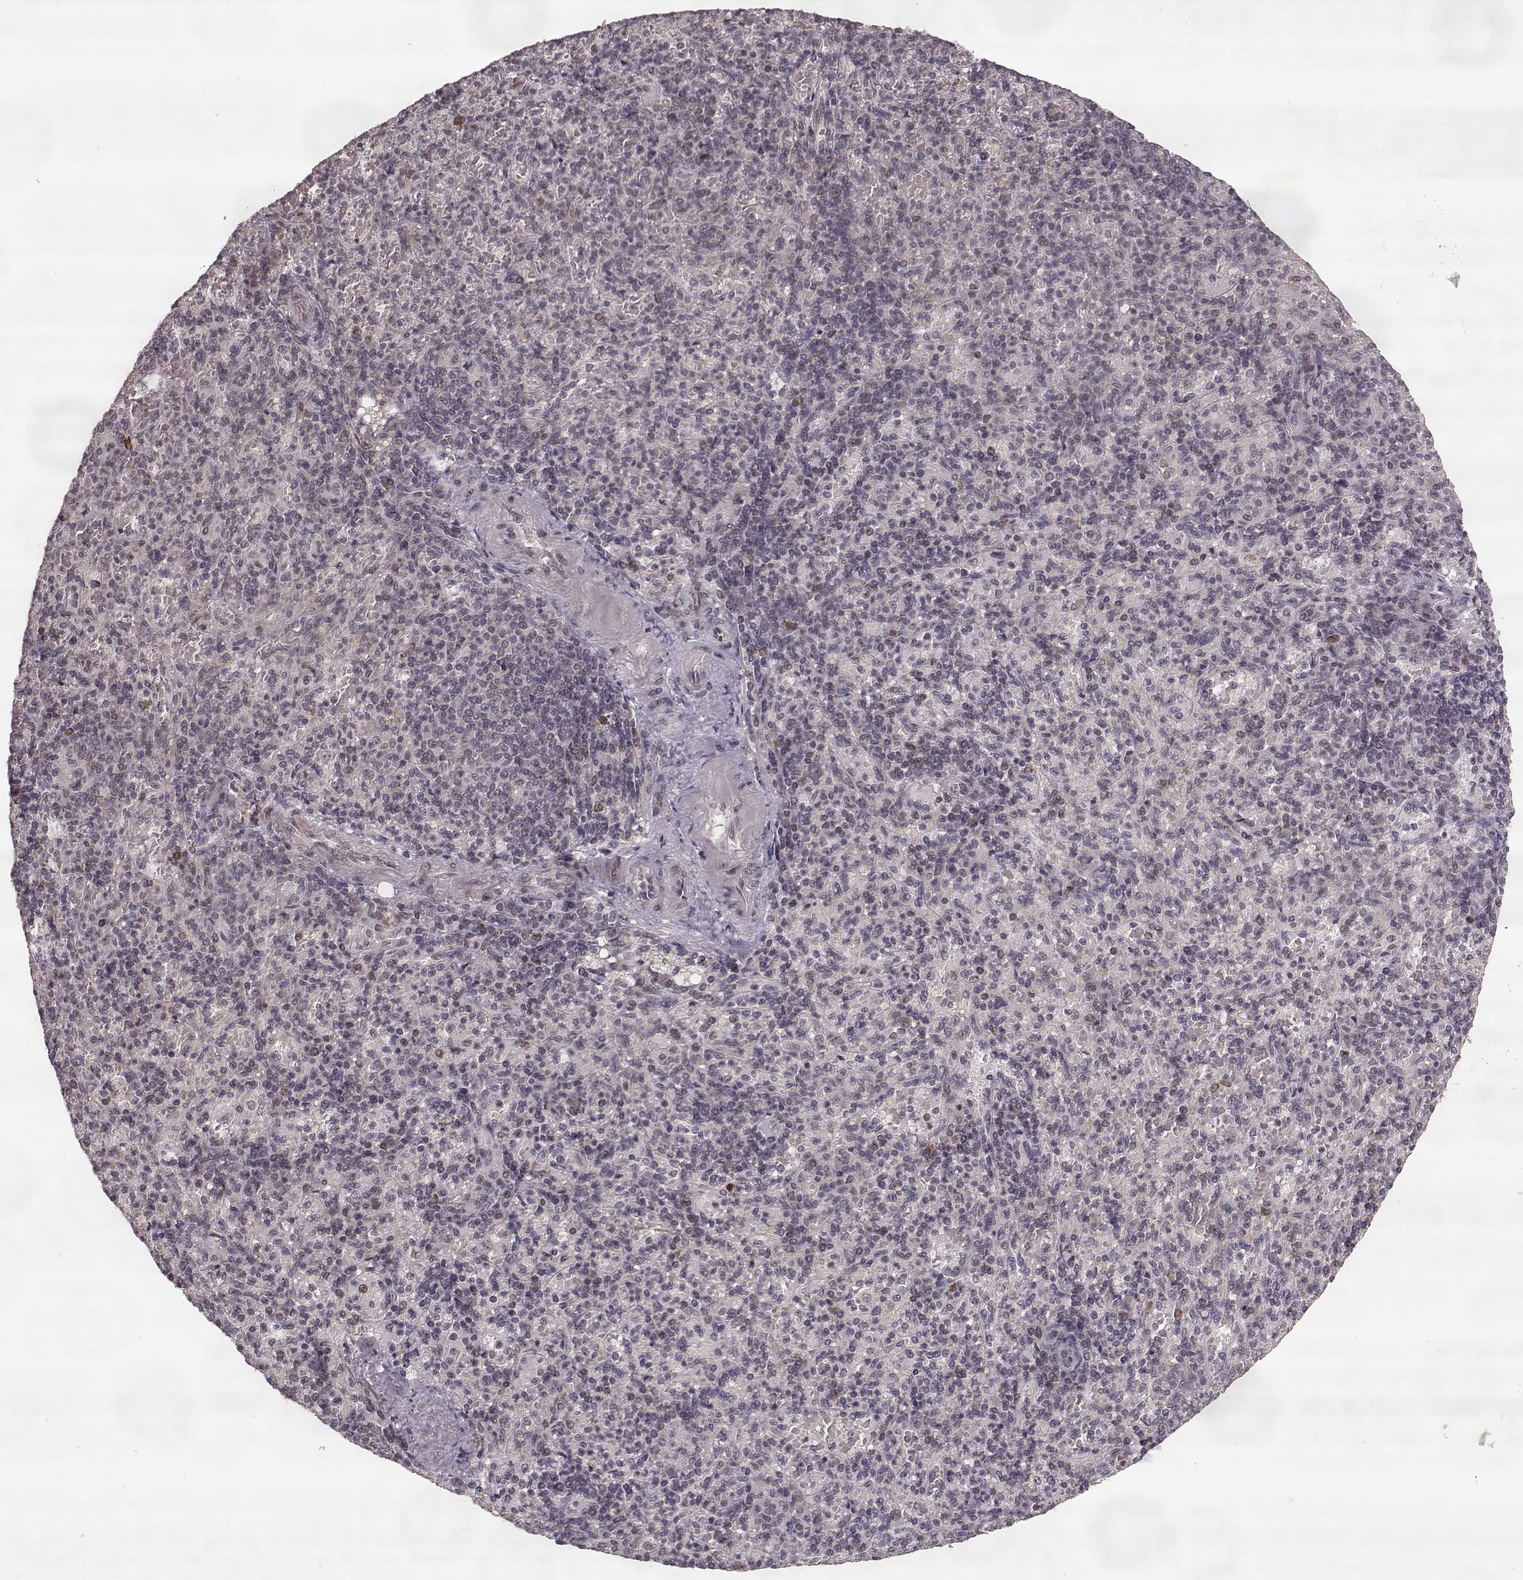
{"staining": {"intensity": "moderate", "quantity": "<25%", "location": "cytoplasmic/membranous"}, "tissue": "spleen", "cell_type": "Cells in red pulp", "image_type": "normal", "snomed": [{"axis": "morphology", "description": "Normal tissue, NOS"}, {"axis": "topography", "description": "Spleen"}], "caption": "Immunohistochemistry (IHC) staining of benign spleen, which displays low levels of moderate cytoplasmic/membranous expression in approximately <25% of cells in red pulp indicating moderate cytoplasmic/membranous protein expression. The staining was performed using DAB (3,3'-diaminobenzidine) (brown) for protein detection and nuclei were counterstained in hematoxylin (blue).", "gene": "ELOVL5", "patient": {"sex": "female", "age": 74}}